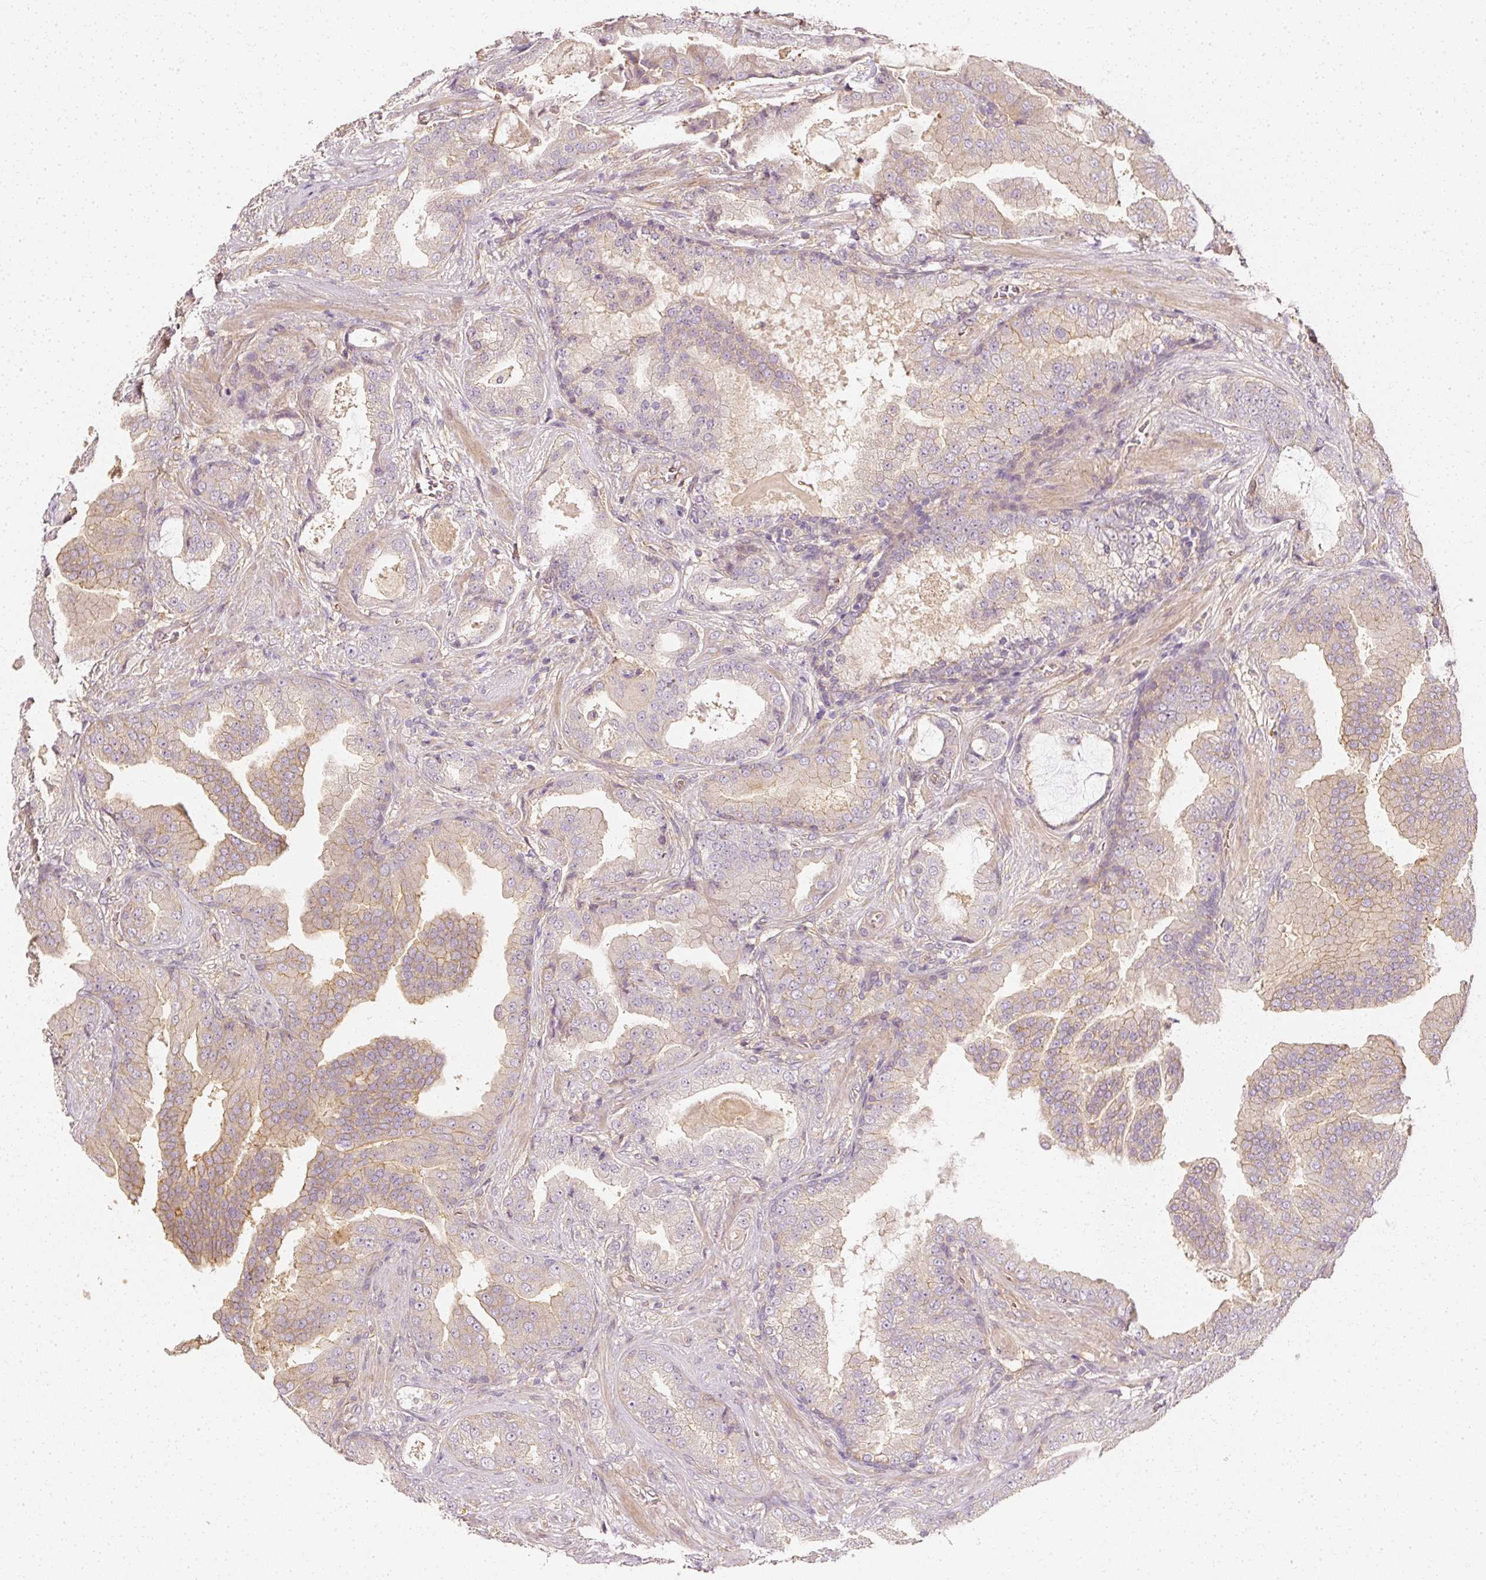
{"staining": {"intensity": "negative", "quantity": "none", "location": "none"}, "tissue": "prostate cancer", "cell_type": "Tumor cells", "image_type": "cancer", "snomed": [{"axis": "morphology", "description": "Adenocarcinoma, High grade"}, {"axis": "topography", "description": "Prostate"}], "caption": "High magnification brightfield microscopy of prostate cancer (adenocarcinoma (high-grade)) stained with DAB (3,3'-diaminobenzidine) (brown) and counterstained with hematoxylin (blue): tumor cells show no significant expression.", "gene": "GNAQ", "patient": {"sex": "male", "age": 68}}